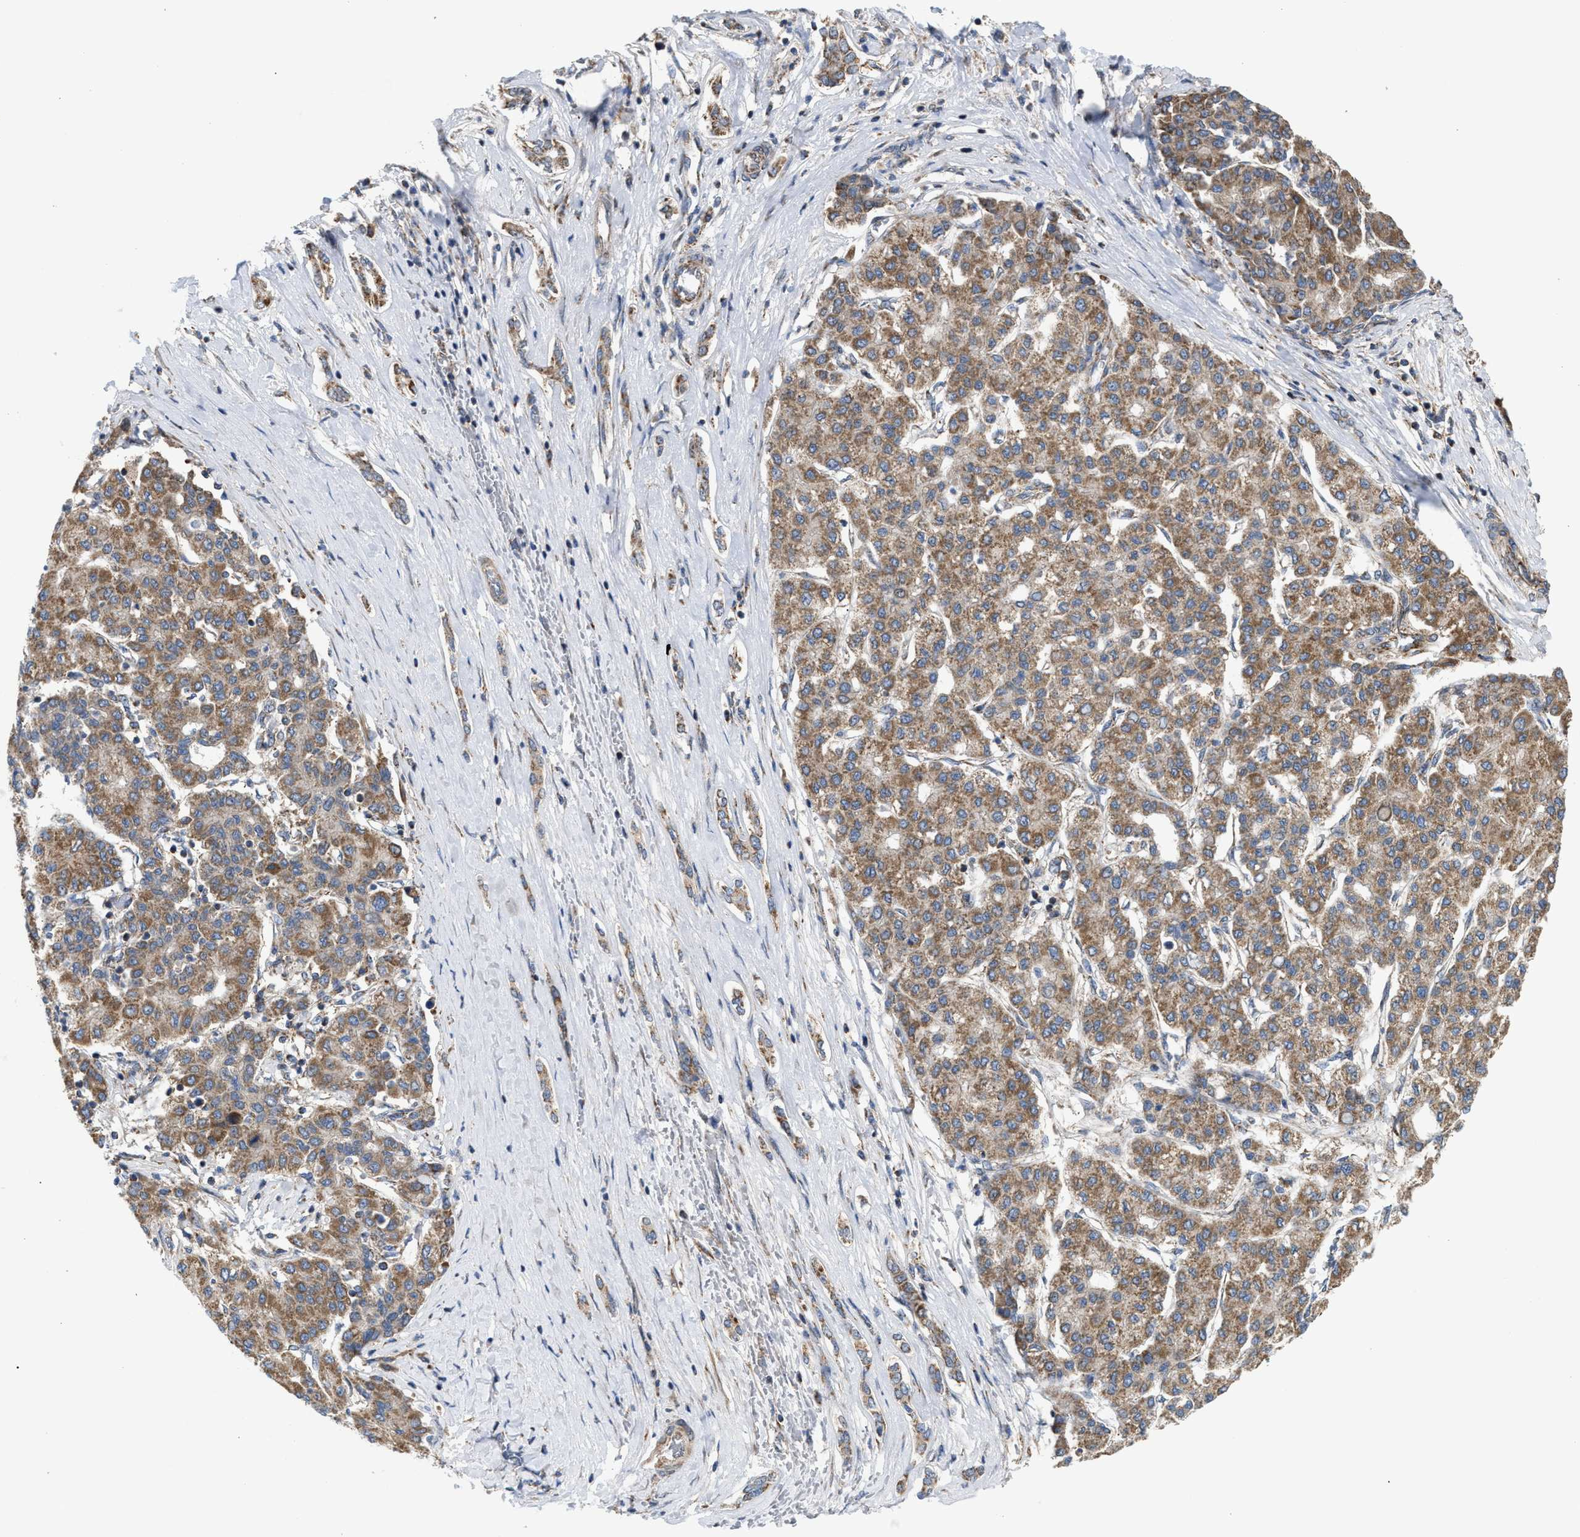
{"staining": {"intensity": "moderate", "quantity": ">75%", "location": "cytoplasmic/membranous"}, "tissue": "liver cancer", "cell_type": "Tumor cells", "image_type": "cancer", "snomed": [{"axis": "morphology", "description": "Carcinoma, Hepatocellular, NOS"}, {"axis": "topography", "description": "Liver"}], "caption": "Hepatocellular carcinoma (liver) stained with DAB (3,3'-diaminobenzidine) IHC reveals medium levels of moderate cytoplasmic/membranous staining in about >75% of tumor cells. (DAB (3,3'-diaminobenzidine) IHC, brown staining for protein, blue staining for nuclei).", "gene": "TACO1", "patient": {"sex": "male", "age": 65}}